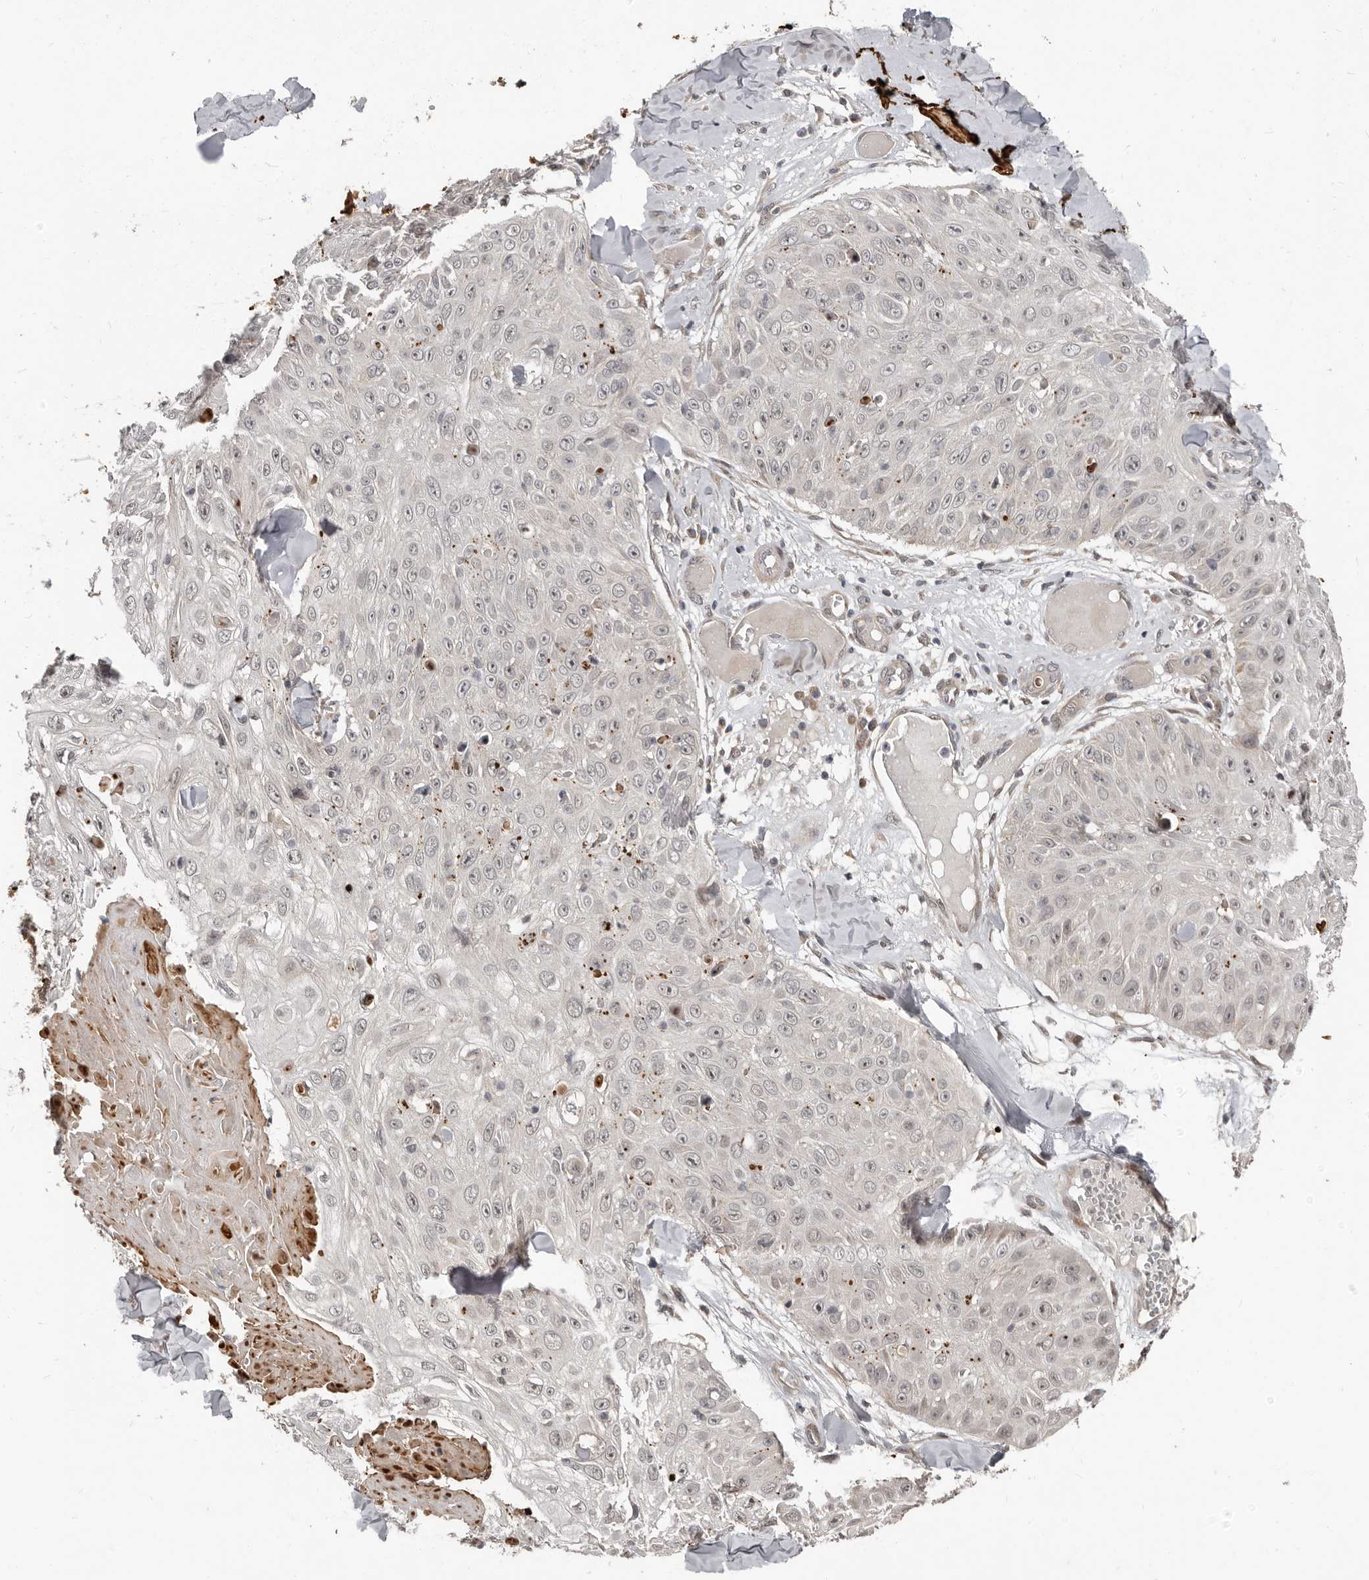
{"staining": {"intensity": "negative", "quantity": "none", "location": "none"}, "tissue": "skin cancer", "cell_type": "Tumor cells", "image_type": "cancer", "snomed": [{"axis": "morphology", "description": "Squamous cell carcinoma, NOS"}, {"axis": "topography", "description": "Skin"}], "caption": "This is an IHC histopathology image of skin cancer (squamous cell carcinoma). There is no positivity in tumor cells.", "gene": "APOL6", "patient": {"sex": "male", "age": 86}}